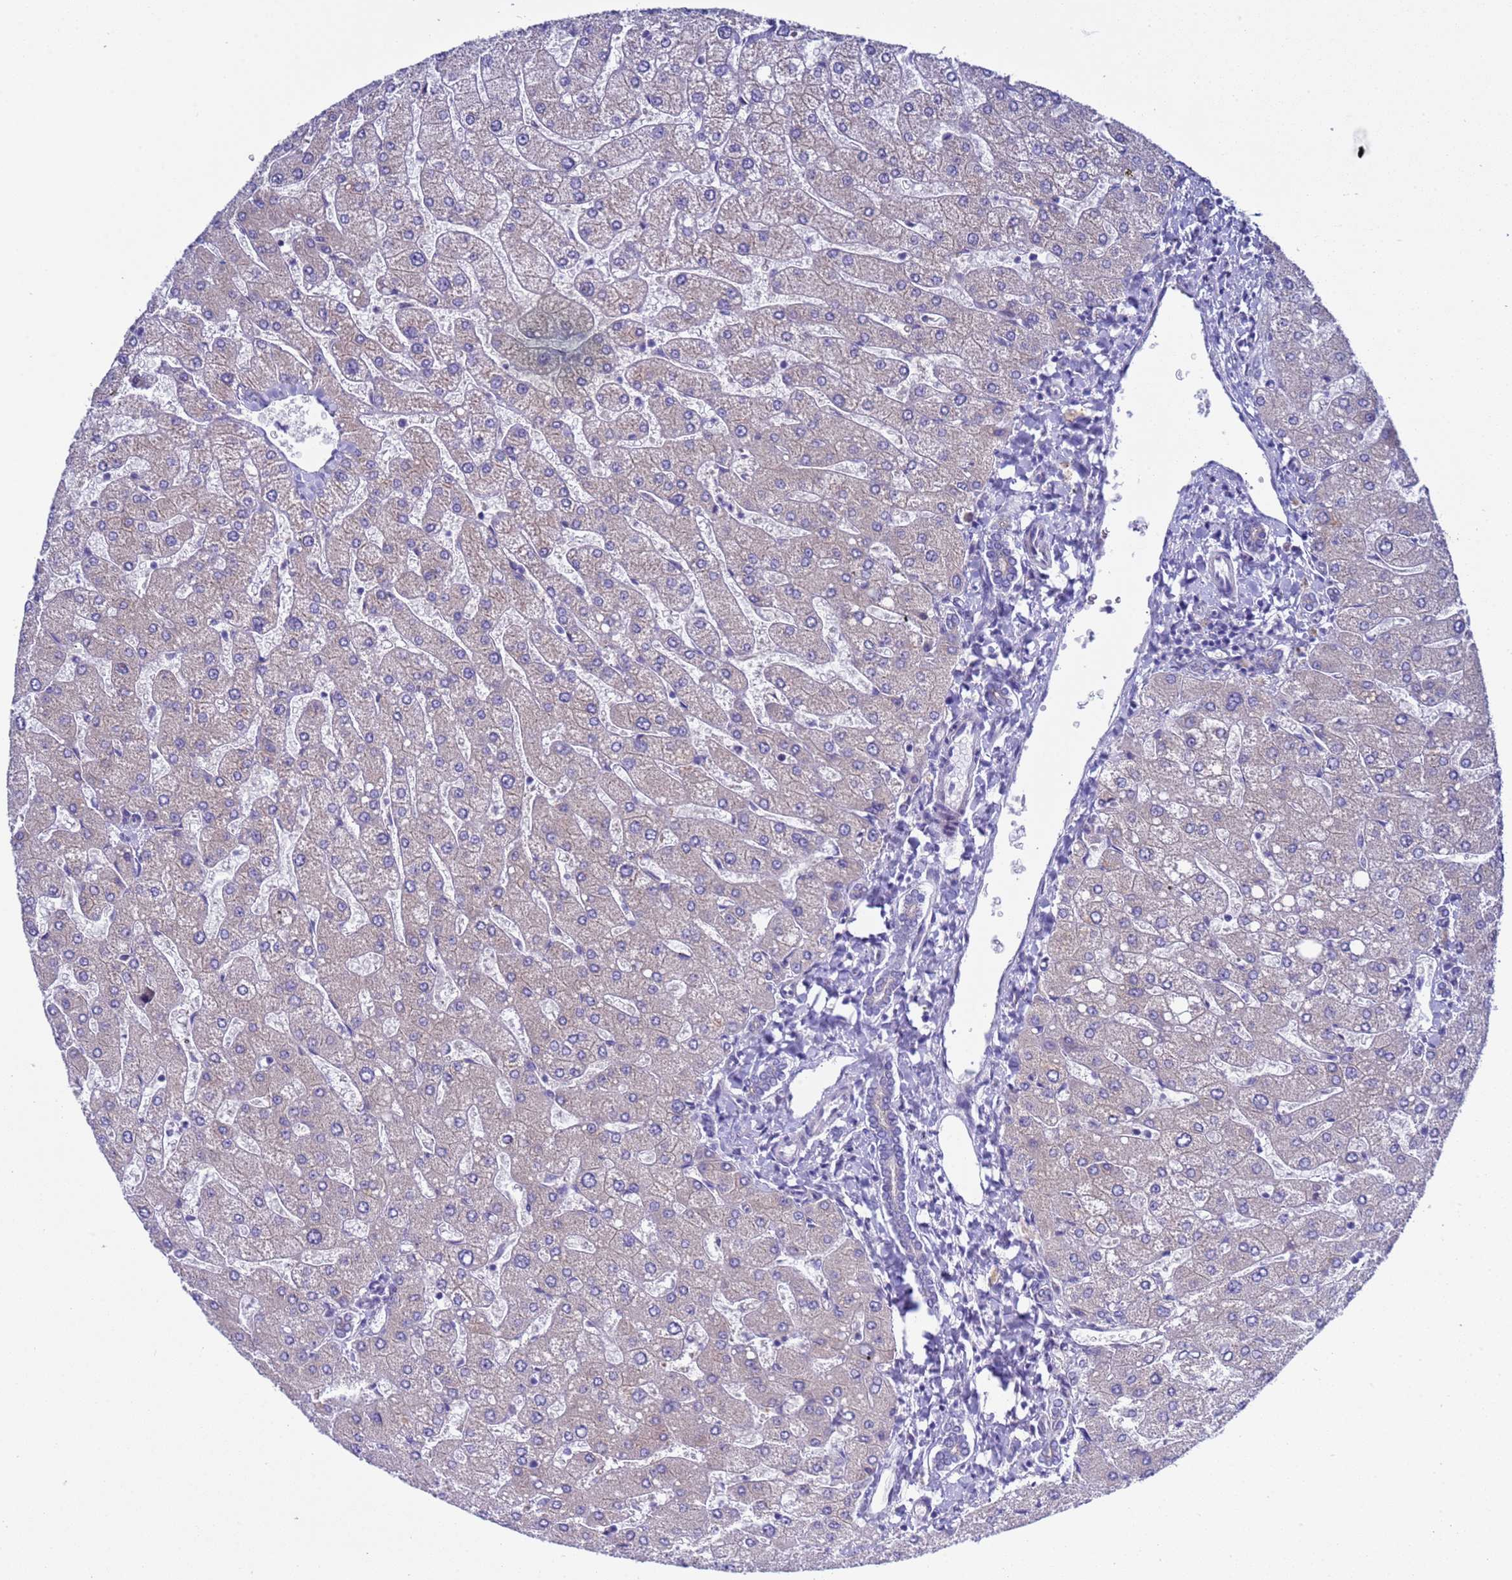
{"staining": {"intensity": "negative", "quantity": "none", "location": "none"}, "tissue": "liver", "cell_type": "Cholangiocytes", "image_type": "normal", "snomed": [{"axis": "morphology", "description": "Normal tissue, NOS"}, {"axis": "topography", "description": "Liver"}], "caption": "A micrograph of liver stained for a protein demonstrates no brown staining in cholangiocytes. (Brightfield microscopy of DAB (3,3'-diaminobenzidine) immunohistochemistry (IHC) at high magnification).", "gene": "RC3H2", "patient": {"sex": "male", "age": 55}}